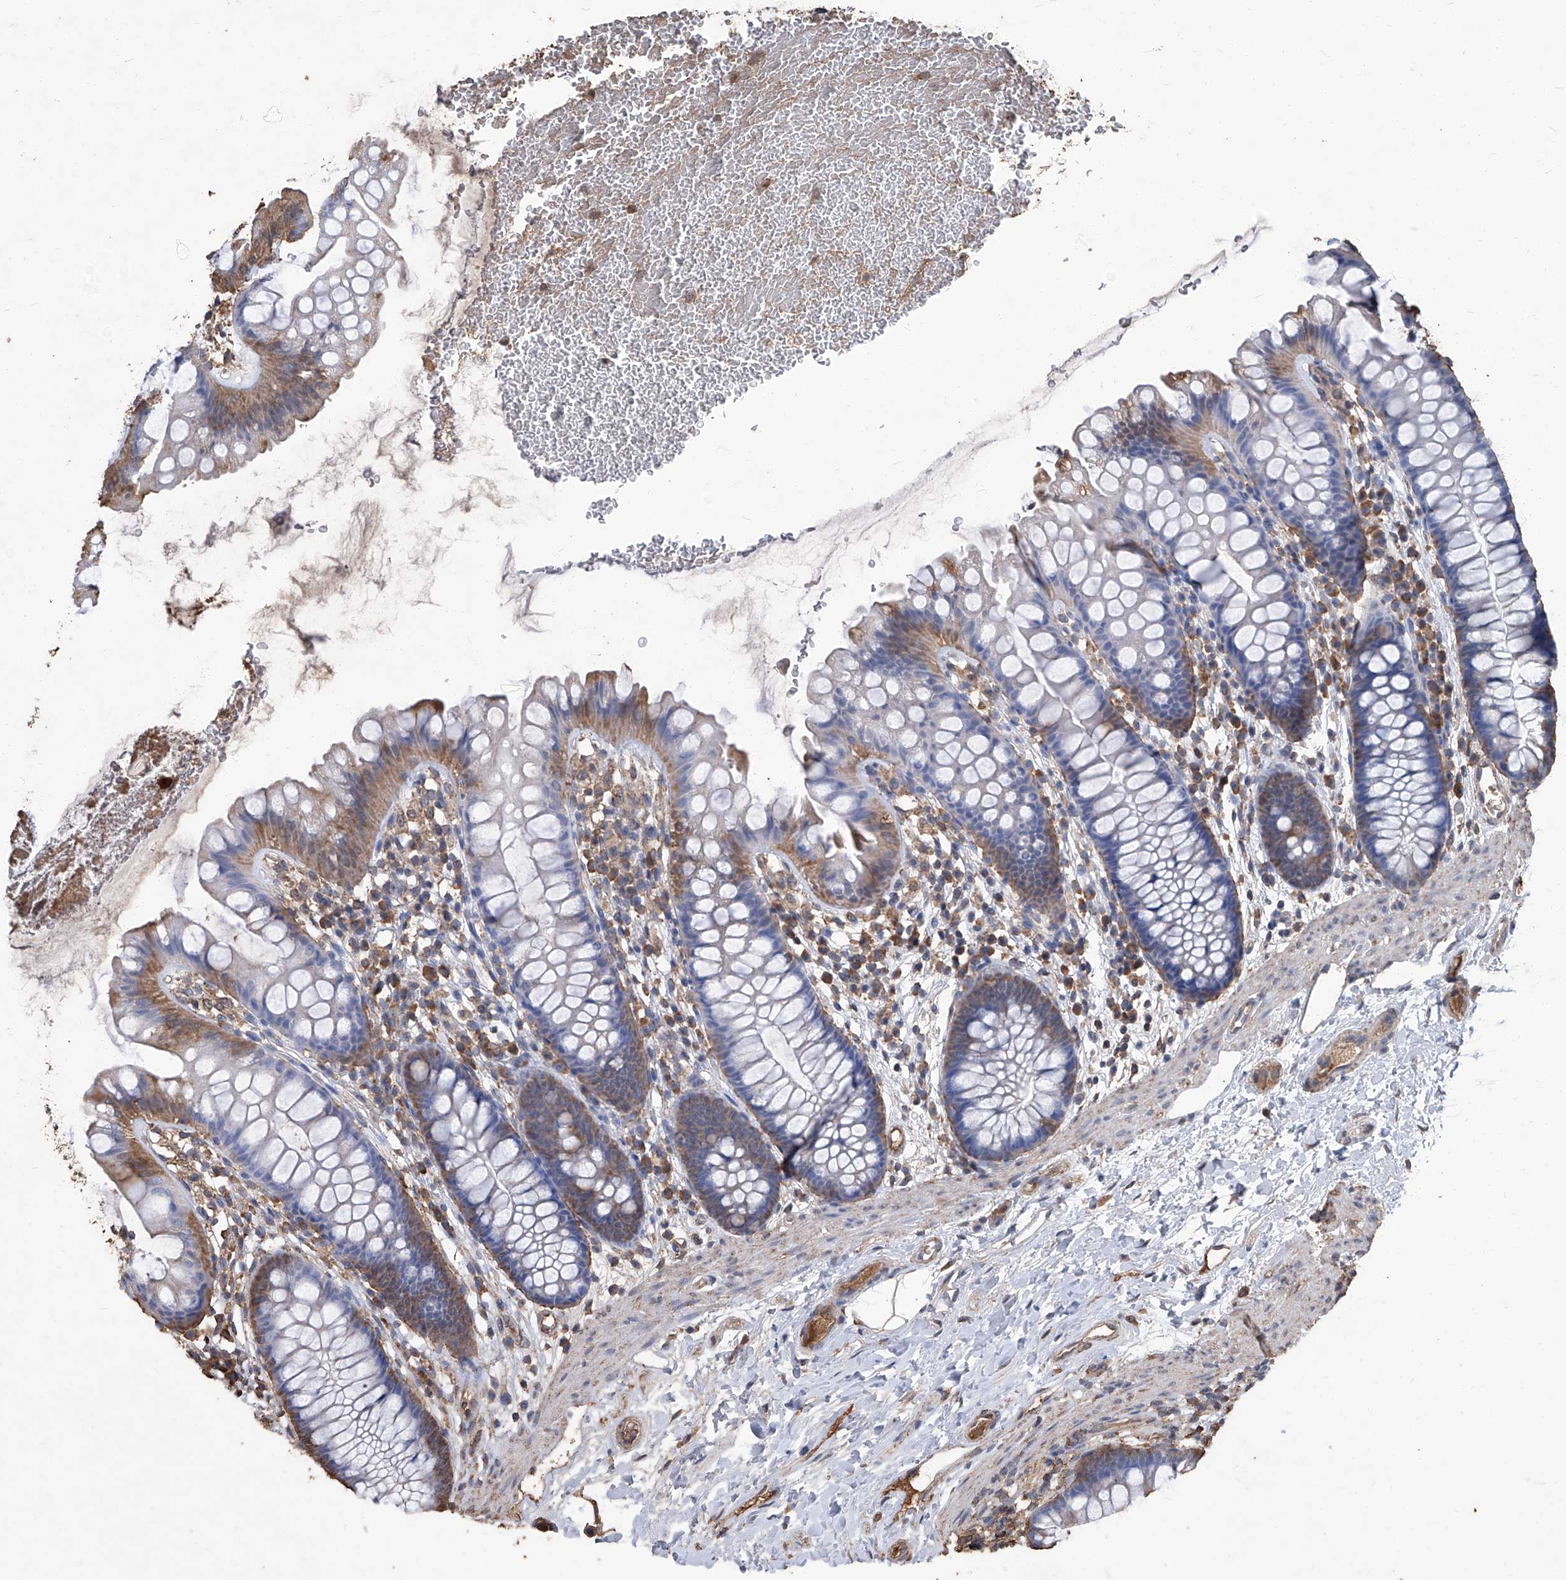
{"staining": {"intensity": "weak", "quantity": ">75%", "location": "cytoplasmic/membranous"}, "tissue": "colon", "cell_type": "Endothelial cells", "image_type": "normal", "snomed": [{"axis": "morphology", "description": "Normal tissue, NOS"}, {"axis": "topography", "description": "Colon"}], "caption": "Protein staining of benign colon demonstrates weak cytoplasmic/membranous expression in approximately >75% of endothelial cells.", "gene": "STARD7", "patient": {"sex": "female", "age": 62}}